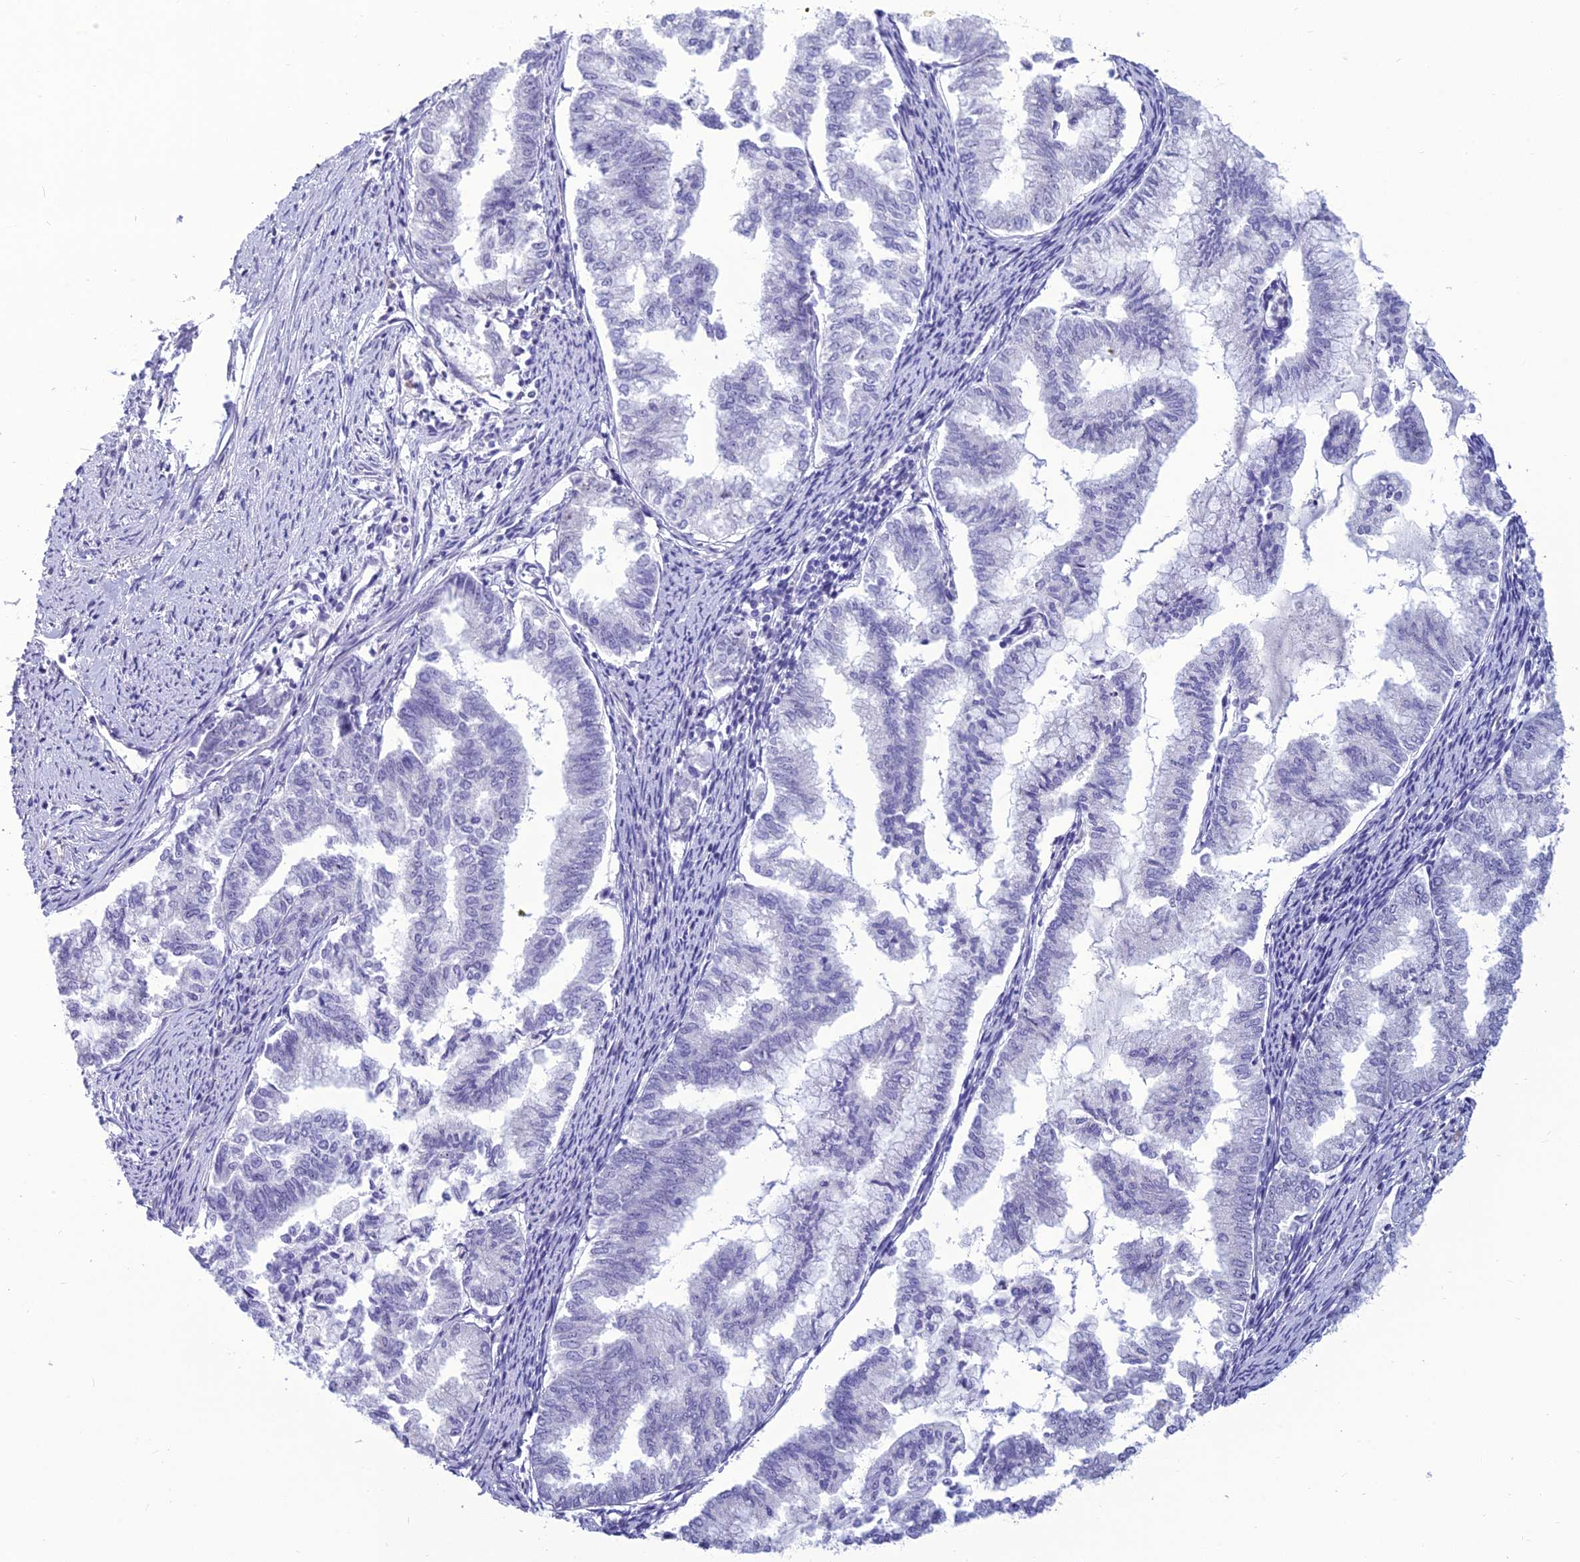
{"staining": {"intensity": "negative", "quantity": "none", "location": "none"}, "tissue": "endometrial cancer", "cell_type": "Tumor cells", "image_type": "cancer", "snomed": [{"axis": "morphology", "description": "Adenocarcinoma, NOS"}, {"axis": "topography", "description": "Endometrium"}], "caption": "IHC of human endometrial cancer (adenocarcinoma) demonstrates no positivity in tumor cells.", "gene": "BBS7", "patient": {"sex": "female", "age": 79}}